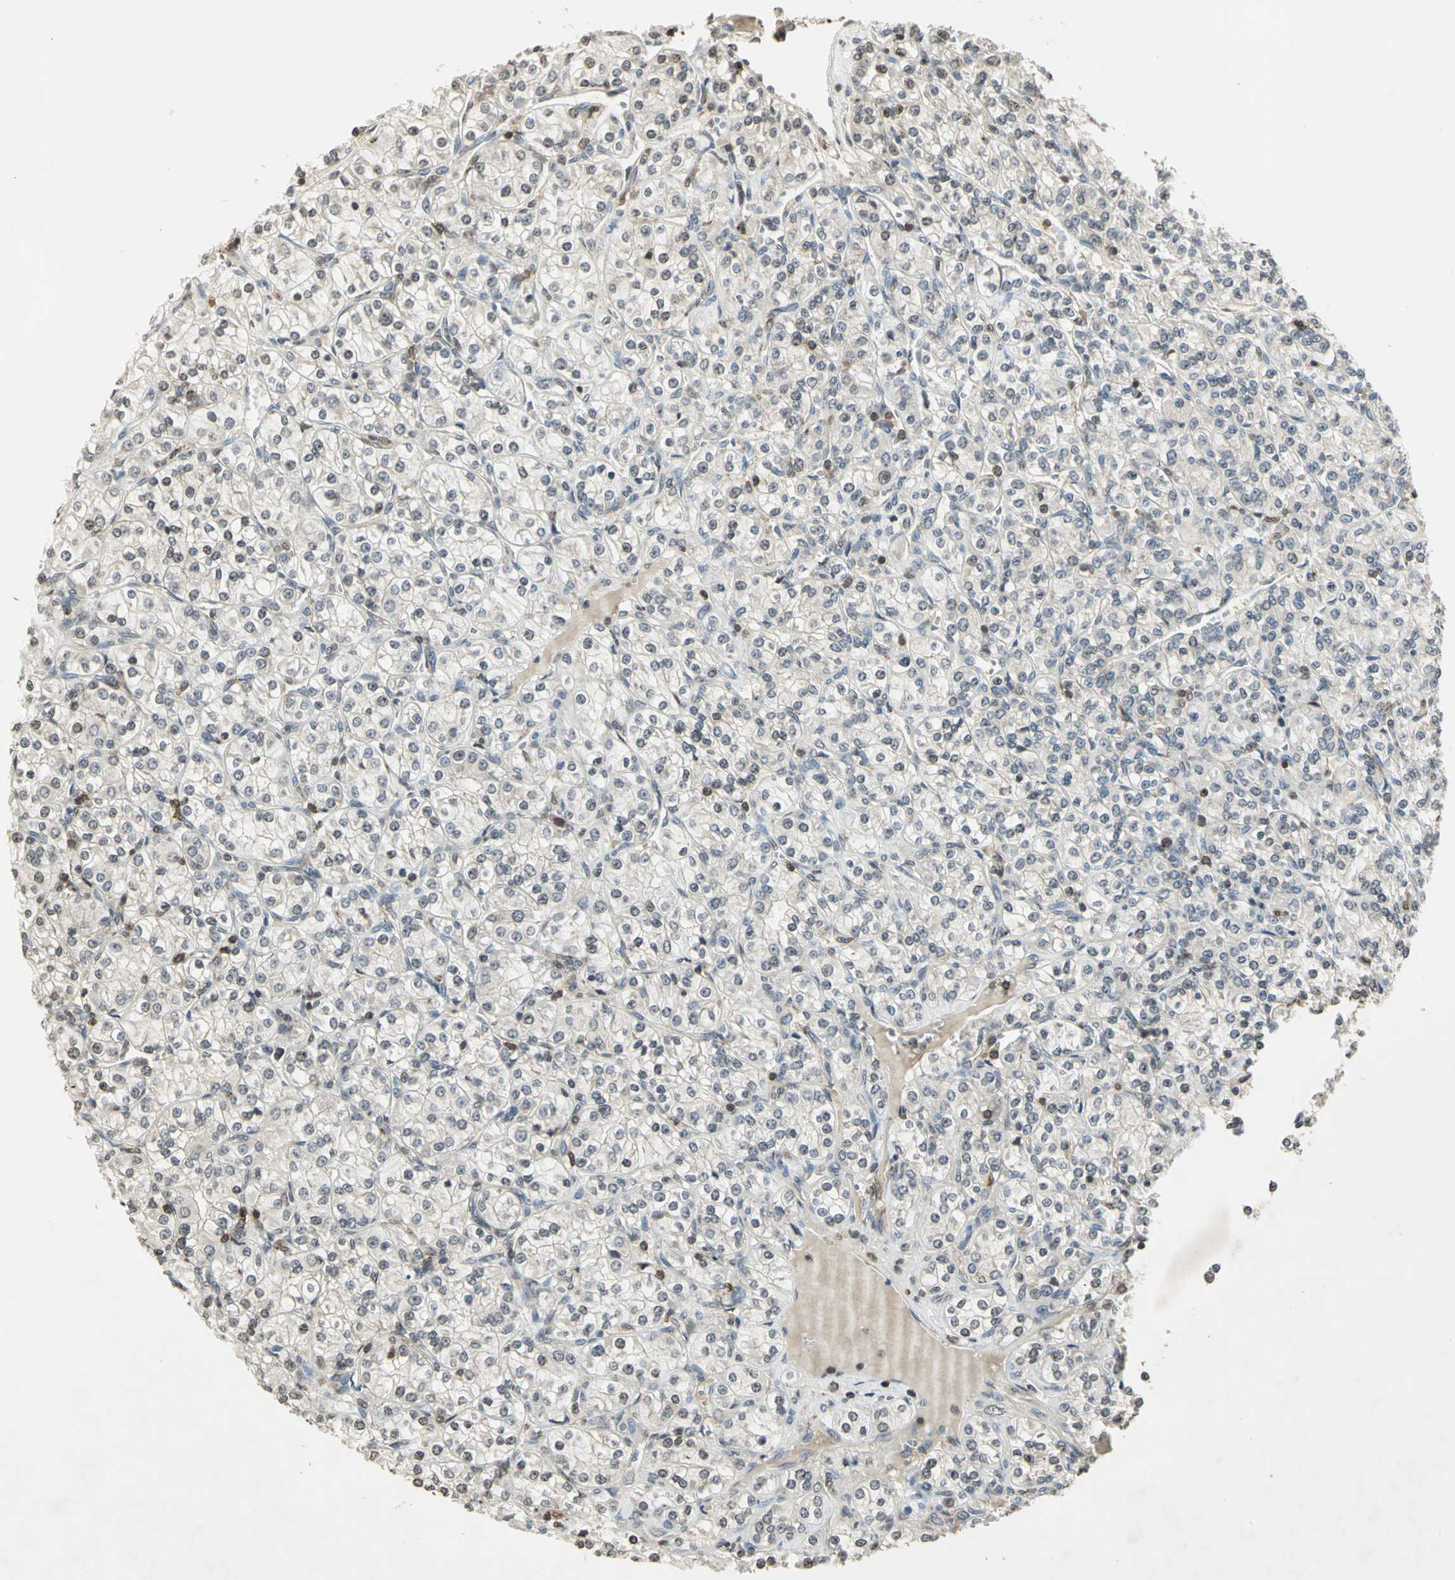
{"staining": {"intensity": "negative", "quantity": "none", "location": "none"}, "tissue": "renal cancer", "cell_type": "Tumor cells", "image_type": "cancer", "snomed": [{"axis": "morphology", "description": "Adenocarcinoma, NOS"}, {"axis": "topography", "description": "Kidney"}], "caption": "A histopathology image of renal adenocarcinoma stained for a protein demonstrates no brown staining in tumor cells.", "gene": "IL16", "patient": {"sex": "male", "age": 77}}